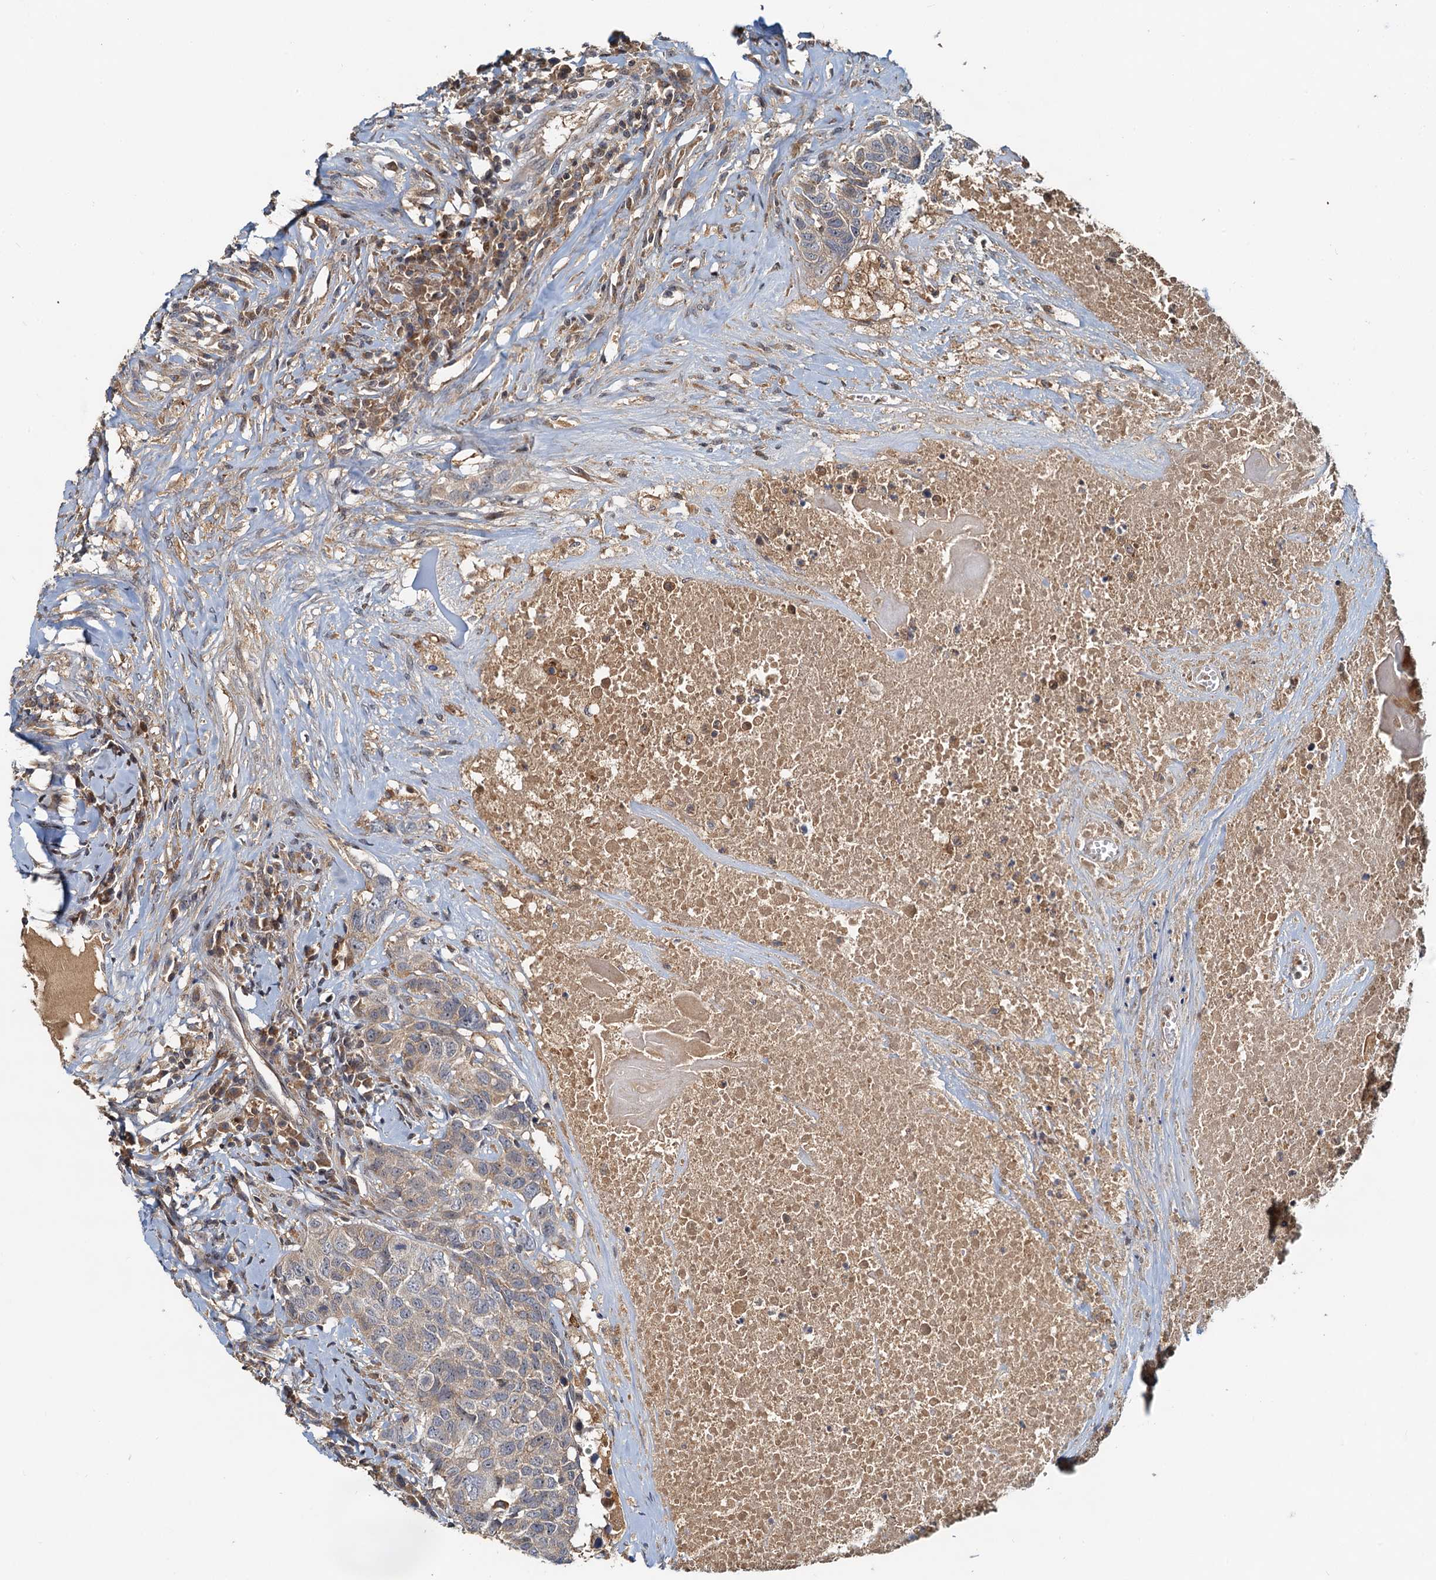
{"staining": {"intensity": "weak", "quantity": ">75%", "location": "cytoplasmic/membranous"}, "tissue": "head and neck cancer", "cell_type": "Tumor cells", "image_type": "cancer", "snomed": [{"axis": "morphology", "description": "Squamous cell carcinoma, NOS"}, {"axis": "topography", "description": "Head-Neck"}], "caption": "Immunohistochemical staining of human squamous cell carcinoma (head and neck) demonstrates low levels of weak cytoplasmic/membranous protein staining in approximately >75% of tumor cells.", "gene": "TOLLIP", "patient": {"sex": "male", "age": 66}}